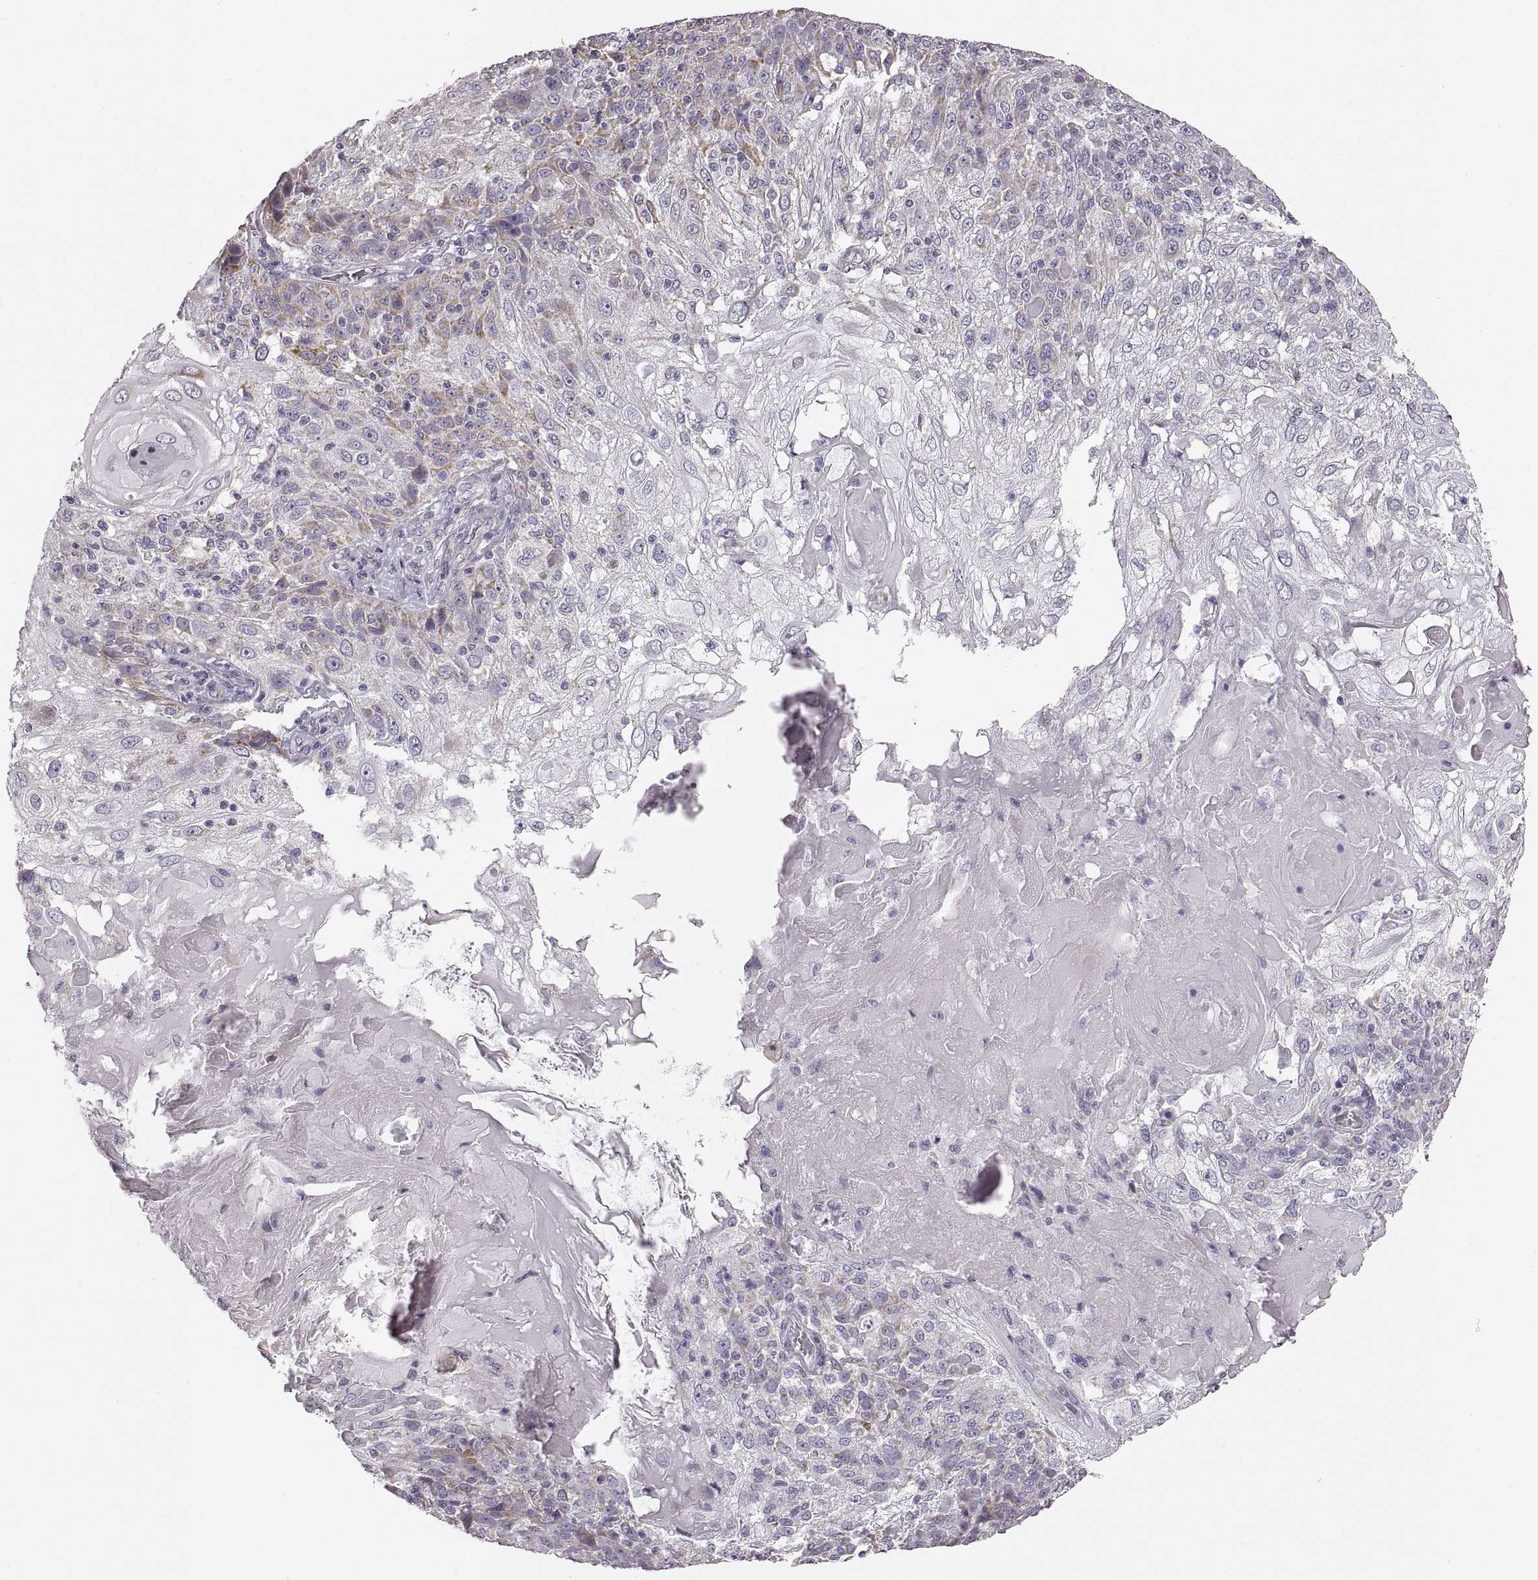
{"staining": {"intensity": "weak", "quantity": "25%-75%", "location": "cytoplasmic/membranous"}, "tissue": "skin cancer", "cell_type": "Tumor cells", "image_type": "cancer", "snomed": [{"axis": "morphology", "description": "Normal tissue, NOS"}, {"axis": "morphology", "description": "Squamous cell carcinoma, NOS"}, {"axis": "topography", "description": "Skin"}], "caption": "Protein staining by immunohistochemistry (IHC) reveals weak cytoplasmic/membranous positivity in about 25%-75% of tumor cells in skin cancer. (DAB (3,3'-diaminobenzidine) IHC with brightfield microscopy, high magnification).", "gene": "RDH13", "patient": {"sex": "female", "age": 83}}